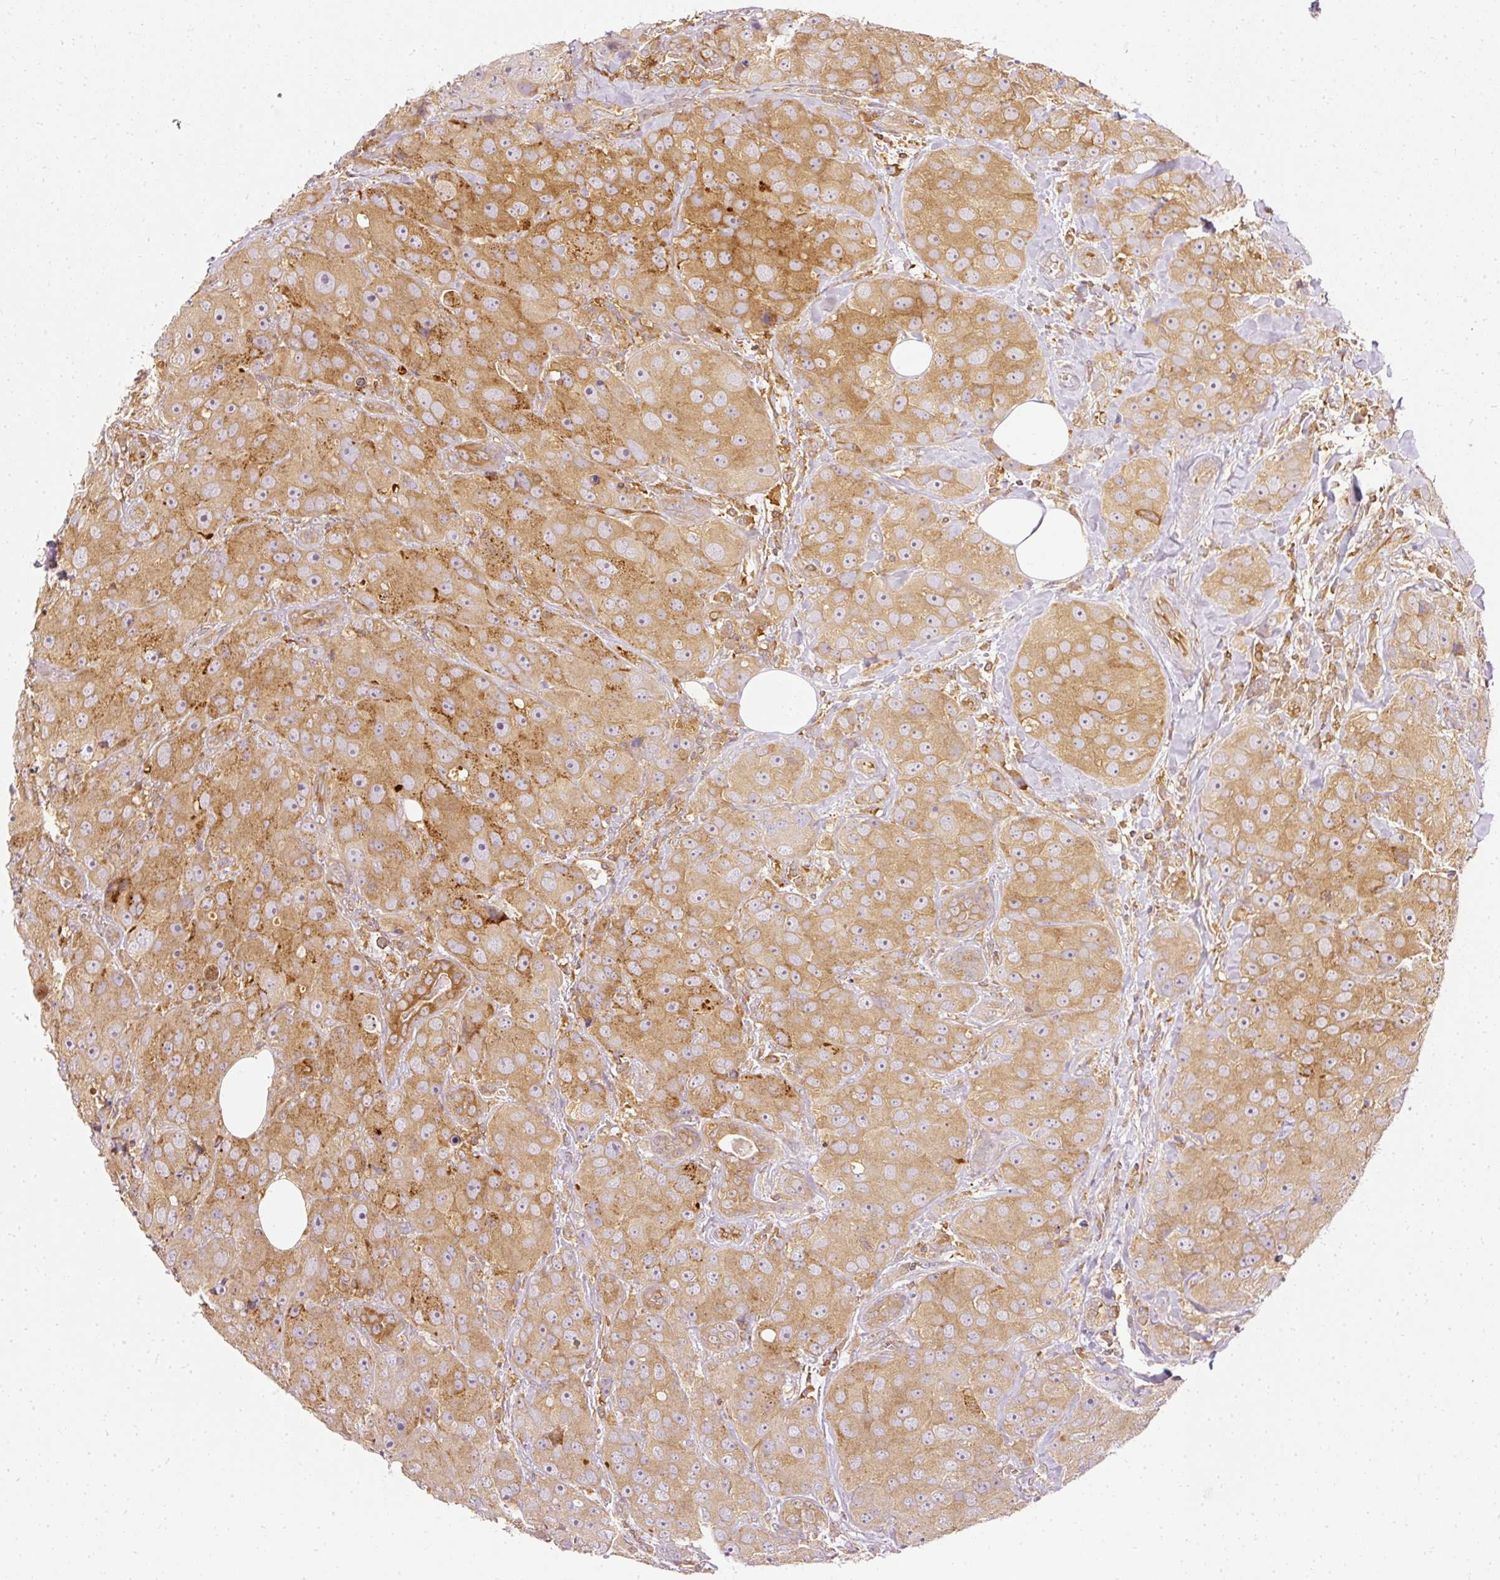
{"staining": {"intensity": "moderate", "quantity": "25%-75%", "location": "cytoplasmic/membranous"}, "tissue": "breast cancer", "cell_type": "Tumor cells", "image_type": "cancer", "snomed": [{"axis": "morphology", "description": "Duct carcinoma"}, {"axis": "topography", "description": "Breast"}], "caption": "A brown stain highlights moderate cytoplasmic/membranous positivity of a protein in breast cancer tumor cells.", "gene": "ARMH3", "patient": {"sex": "female", "age": 43}}